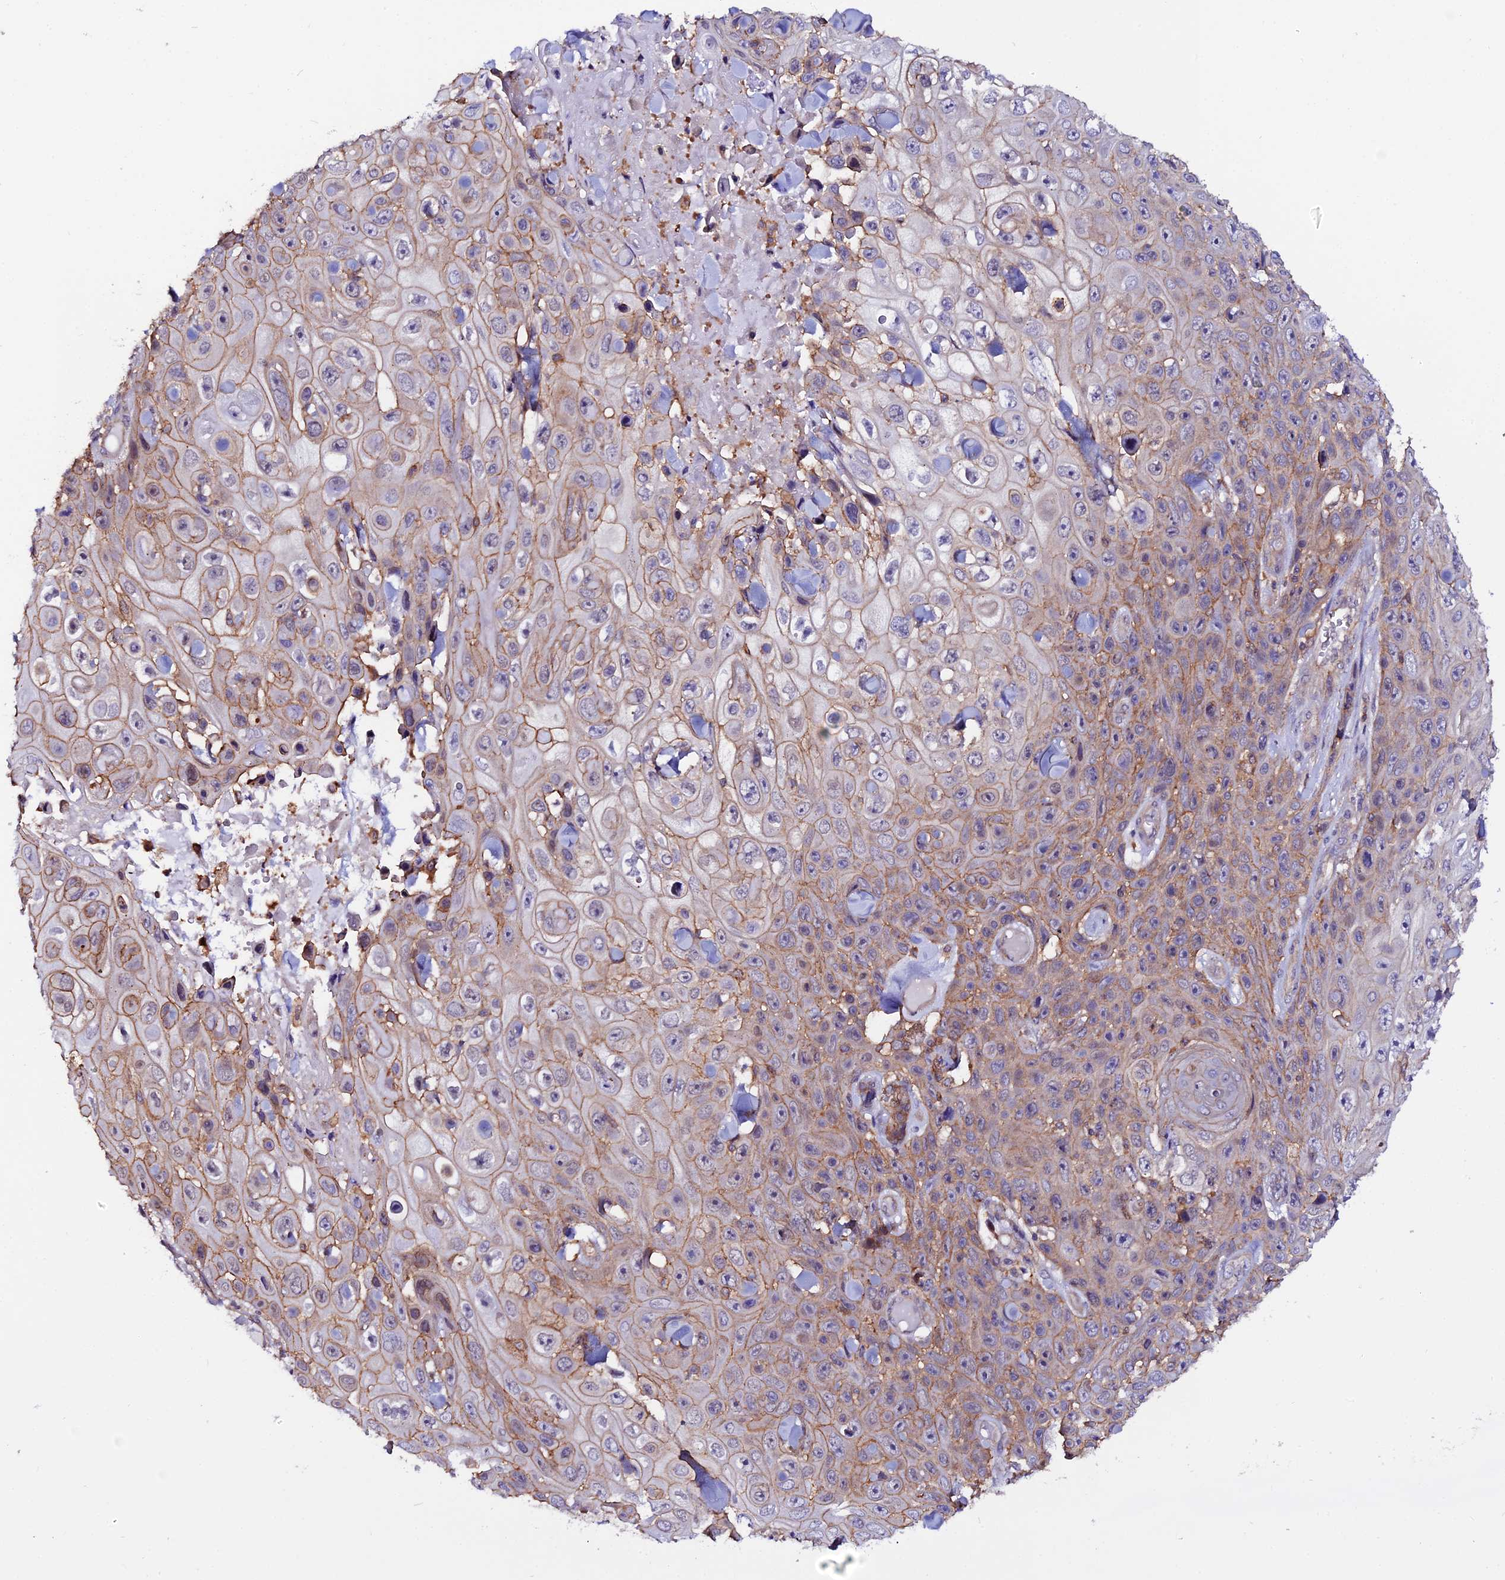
{"staining": {"intensity": "moderate", "quantity": ">75%", "location": "cytoplasmic/membranous"}, "tissue": "skin cancer", "cell_type": "Tumor cells", "image_type": "cancer", "snomed": [{"axis": "morphology", "description": "Squamous cell carcinoma, NOS"}, {"axis": "topography", "description": "Skin"}], "caption": "Immunohistochemical staining of skin squamous cell carcinoma exhibits moderate cytoplasmic/membranous protein expression in about >75% of tumor cells.", "gene": "USP17L15", "patient": {"sex": "male", "age": 82}}